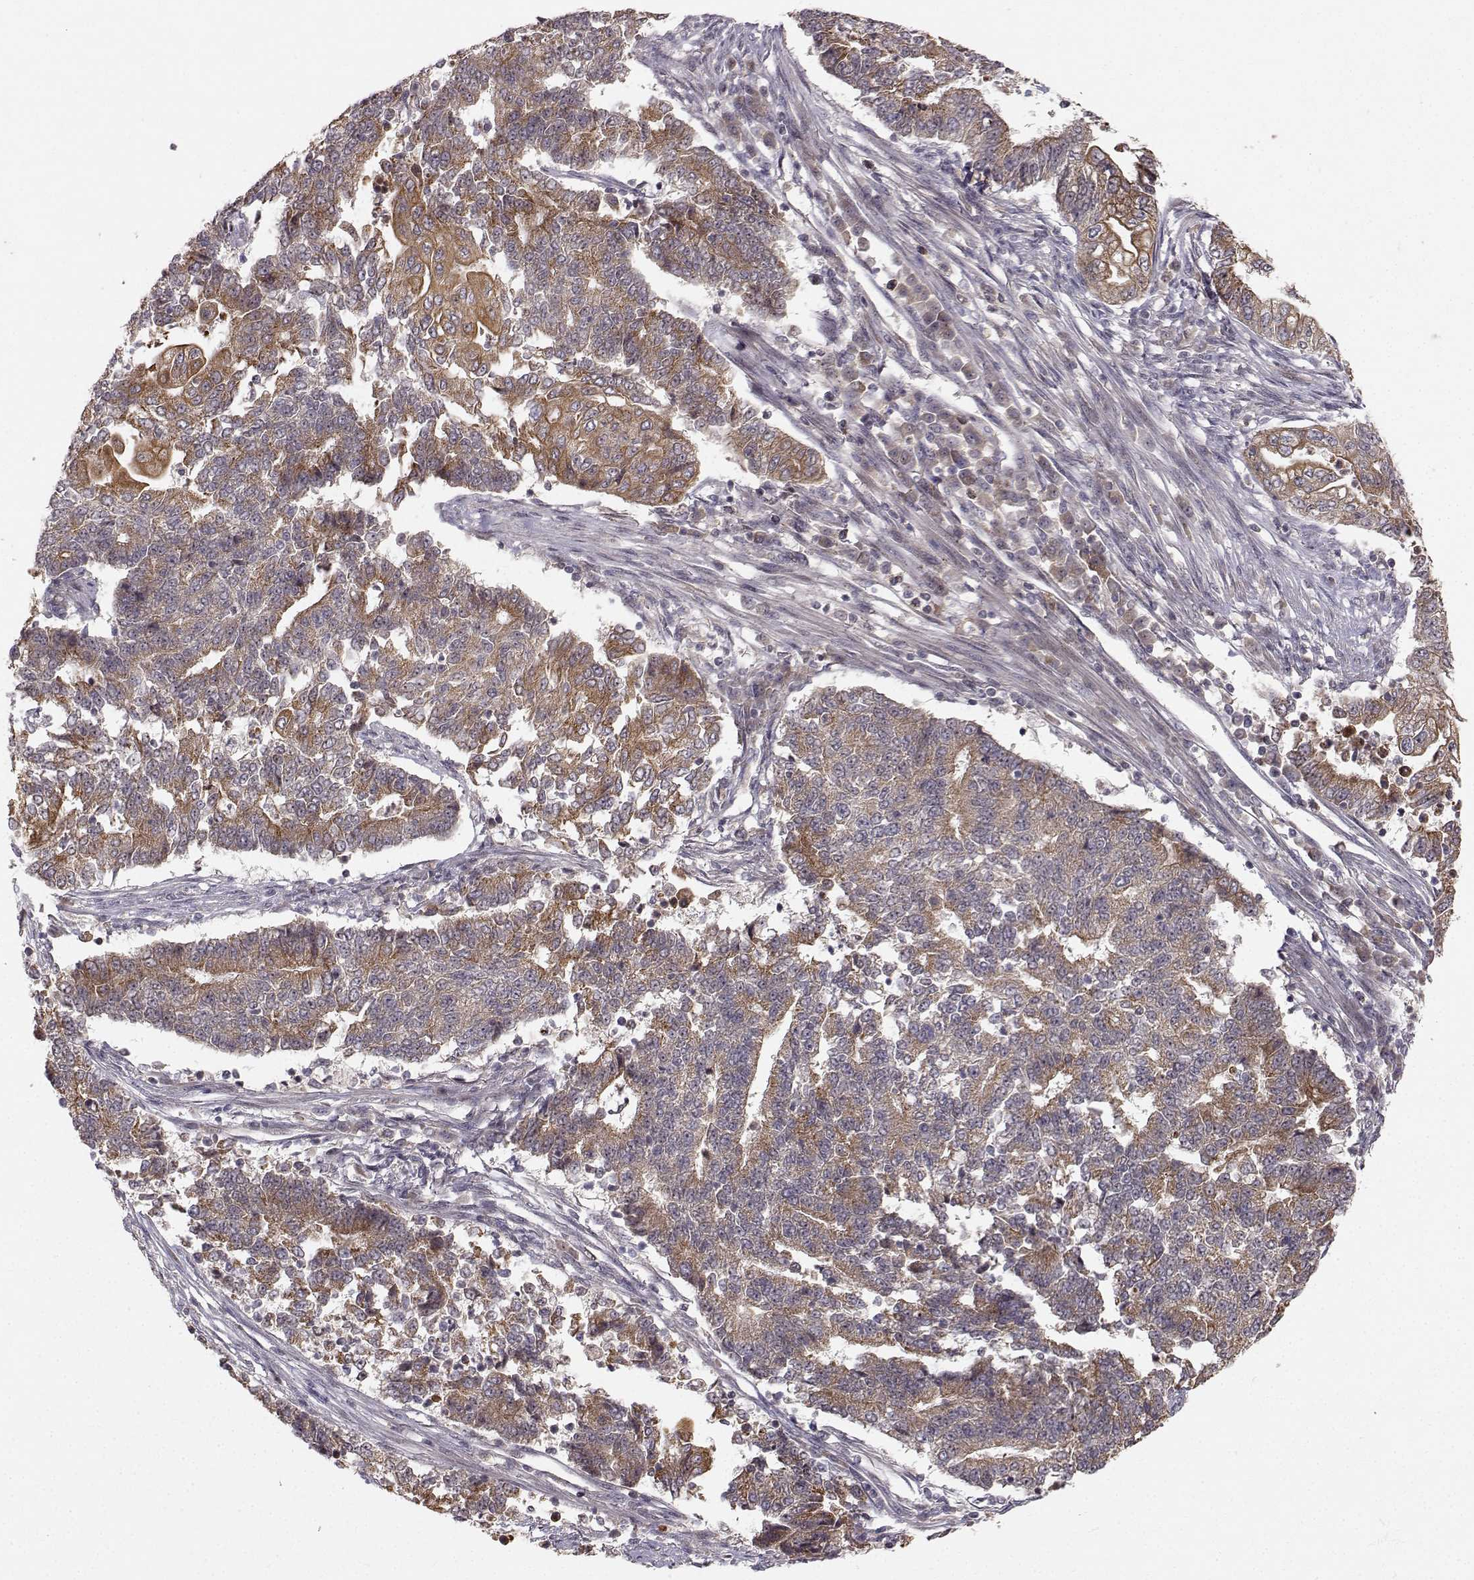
{"staining": {"intensity": "moderate", "quantity": "25%-75%", "location": "cytoplasmic/membranous"}, "tissue": "endometrial cancer", "cell_type": "Tumor cells", "image_type": "cancer", "snomed": [{"axis": "morphology", "description": "Adenocarcinoma, NOS"}, {"axis": "topography", "description": "Uterus"}, {"axis": "topography", "description": "Endometrium"}], "caption": "This photomicrograph demonstrates endometrial cancer stained with immunohistochemistry (IHC) to label a protein in brown. The cytoplasmic/membranous of tumor cells show moderate positivity for the protein. Nuclei are counter-stained blue.", "gene": "APC", "patient": {"sex": "female", "age": 54}}